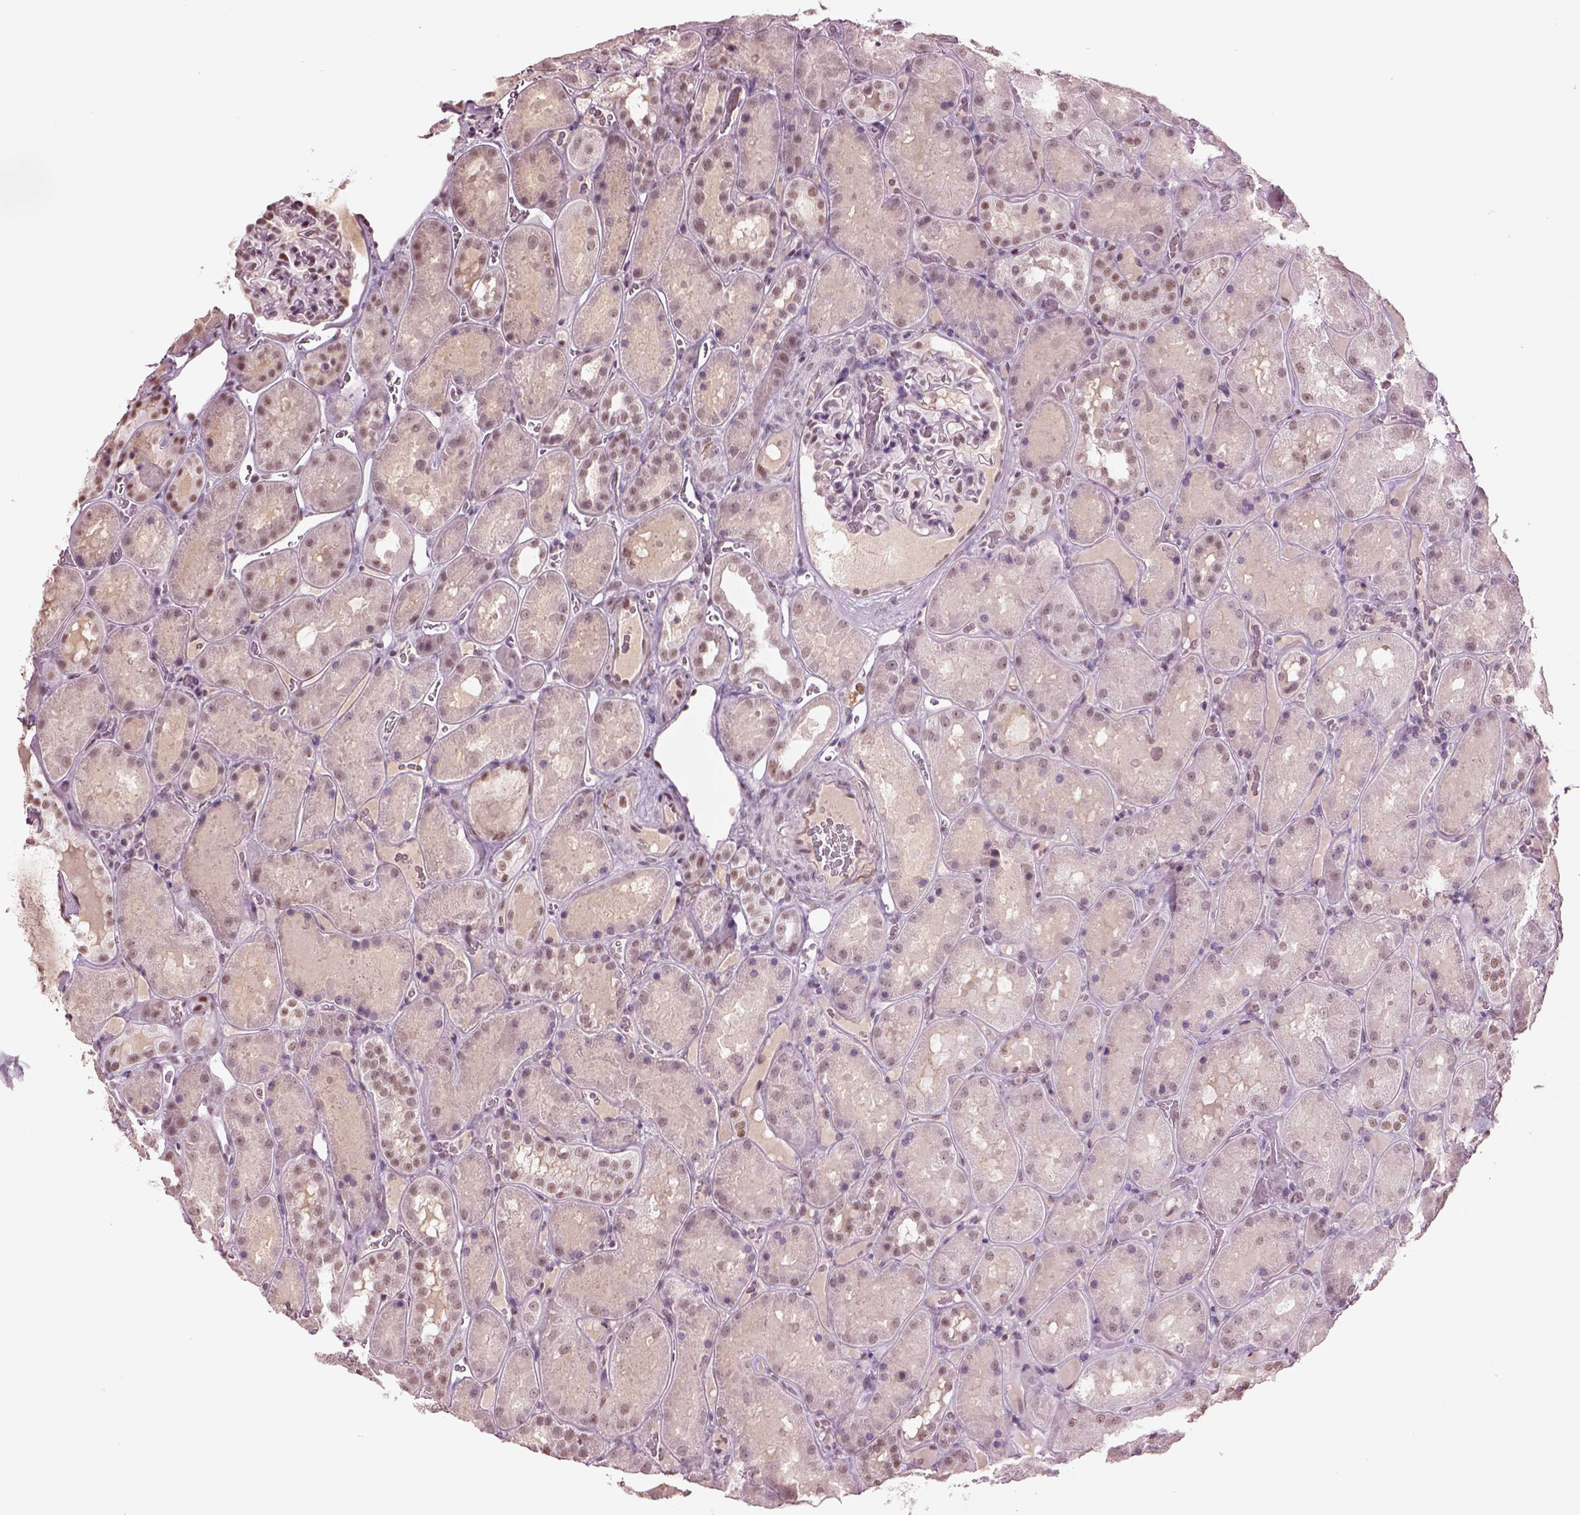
{"staining": {"intensity": "weak", "quantity": "<25%", "location": "nuclear"}, "tissue": "kidney", "cell_type": "Cells in glomeruli", "image_type": "normal", "snomed": [{"axis": "morphology", "description": "Normal tissue, NOS"}, {"axis": "topography", "description": "Kidney"}], "caption": "Immunohistochemical staining of normal human kidney exhibits no significant expression in cells in glomeruli.", "gene": "SEPHS1", "patient": {"sex": "male", "age": 73}}